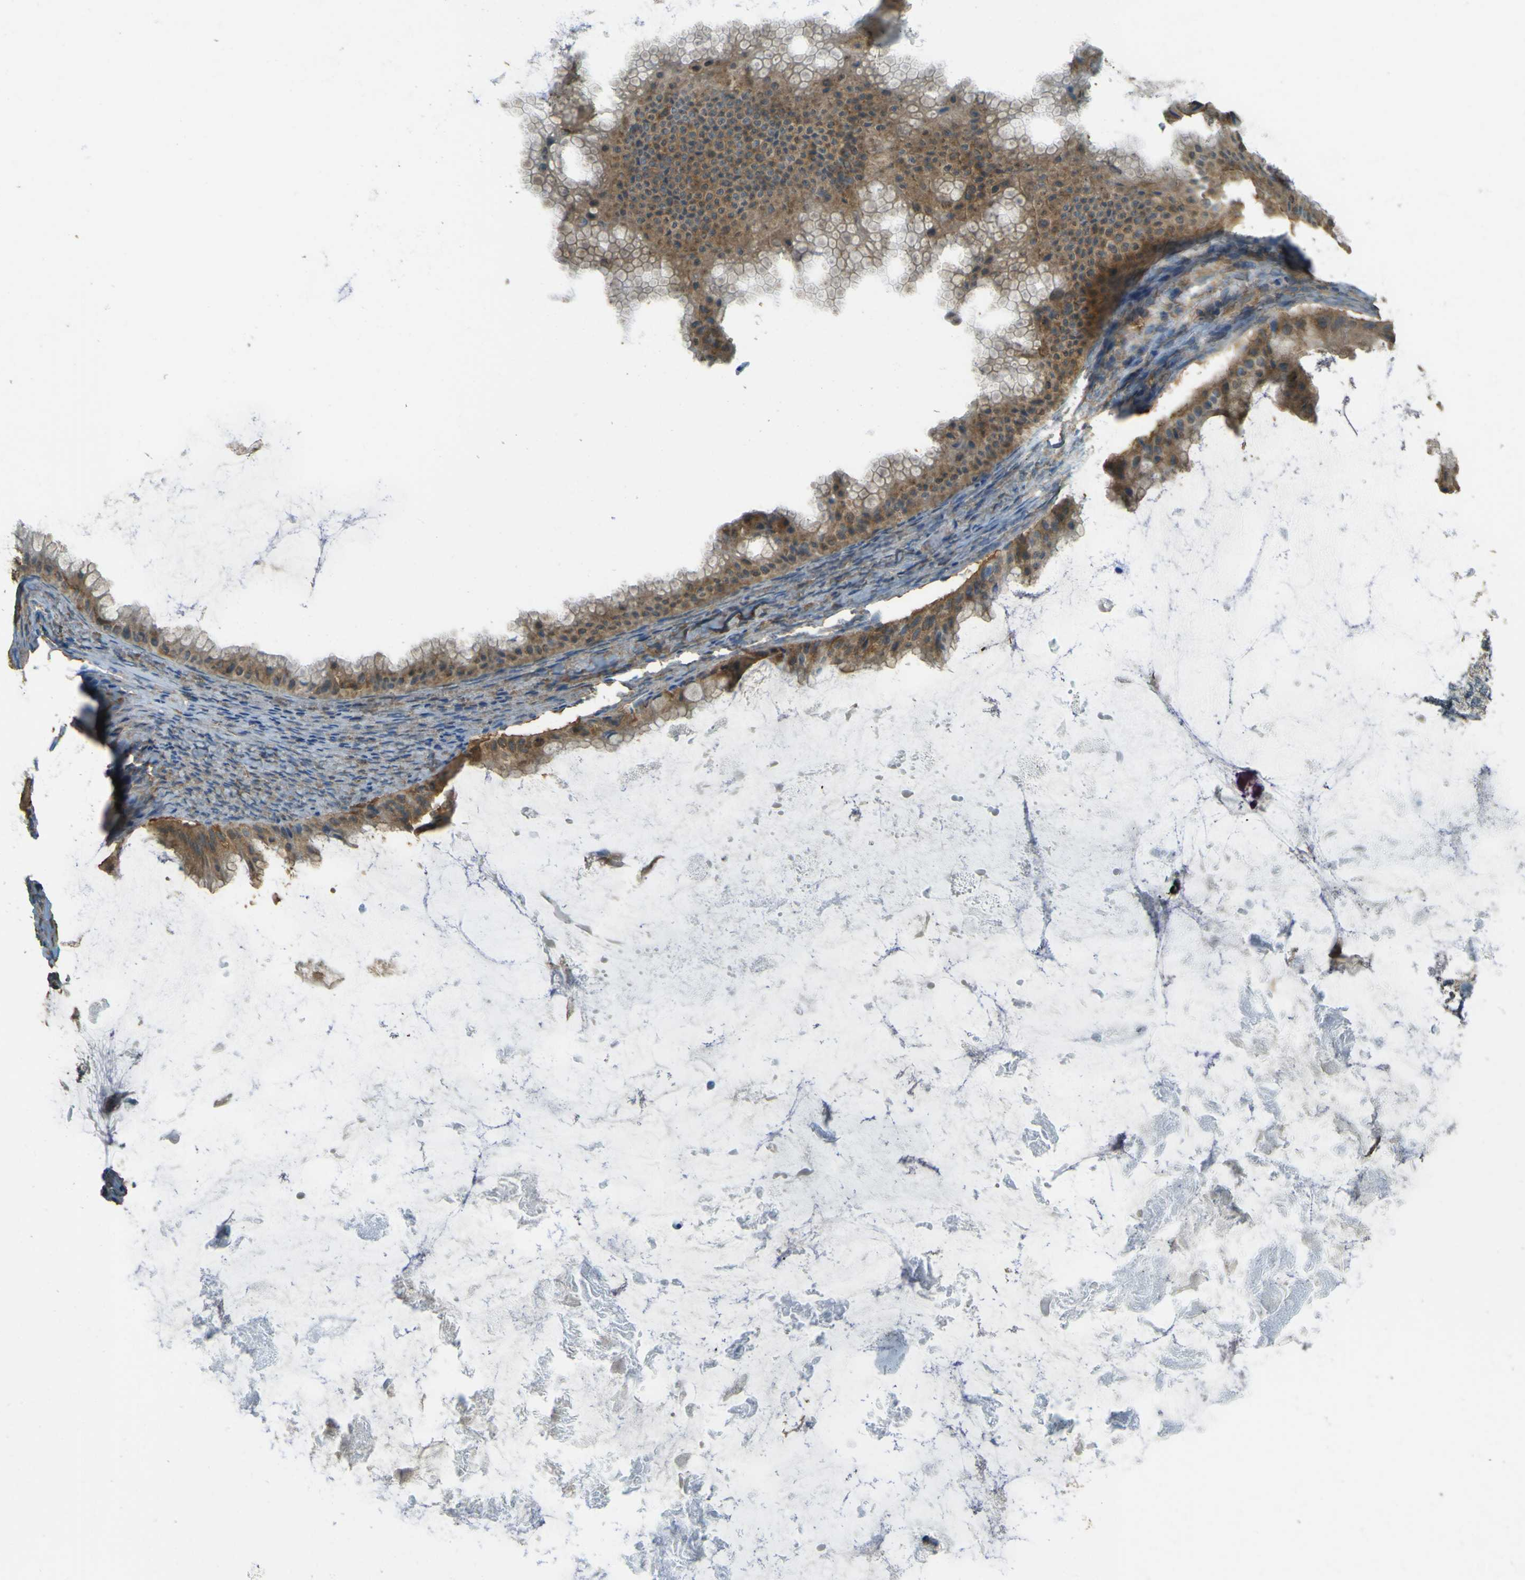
{"staining": {"intensity": "moderate", "quantity": ">75%", "location": "cytoplasmic/membranous"}, "tissue": "ovarian cancer", "cell_type": "Tumor cells", "image_type": "cancer", "snomed": [{"axis": "morphology", "description": "Cystadenocarcinoma, mucinous, NOS"}, {"axis": "topography", "description": "Ovary"}], "caption": "Protein staining of mucinous cystadenocarcinoma (ovarian) tissue displays moderate cytoplasmic/membranous staining in about >75% of tumor cells. The protein of interest is stained brown, and the nuclei are stained in blue (DAB IHC with brightfield microscopy, high magnification).", "gene": "GOLGA1", "patient": {"sex": "female", "age": 61}}